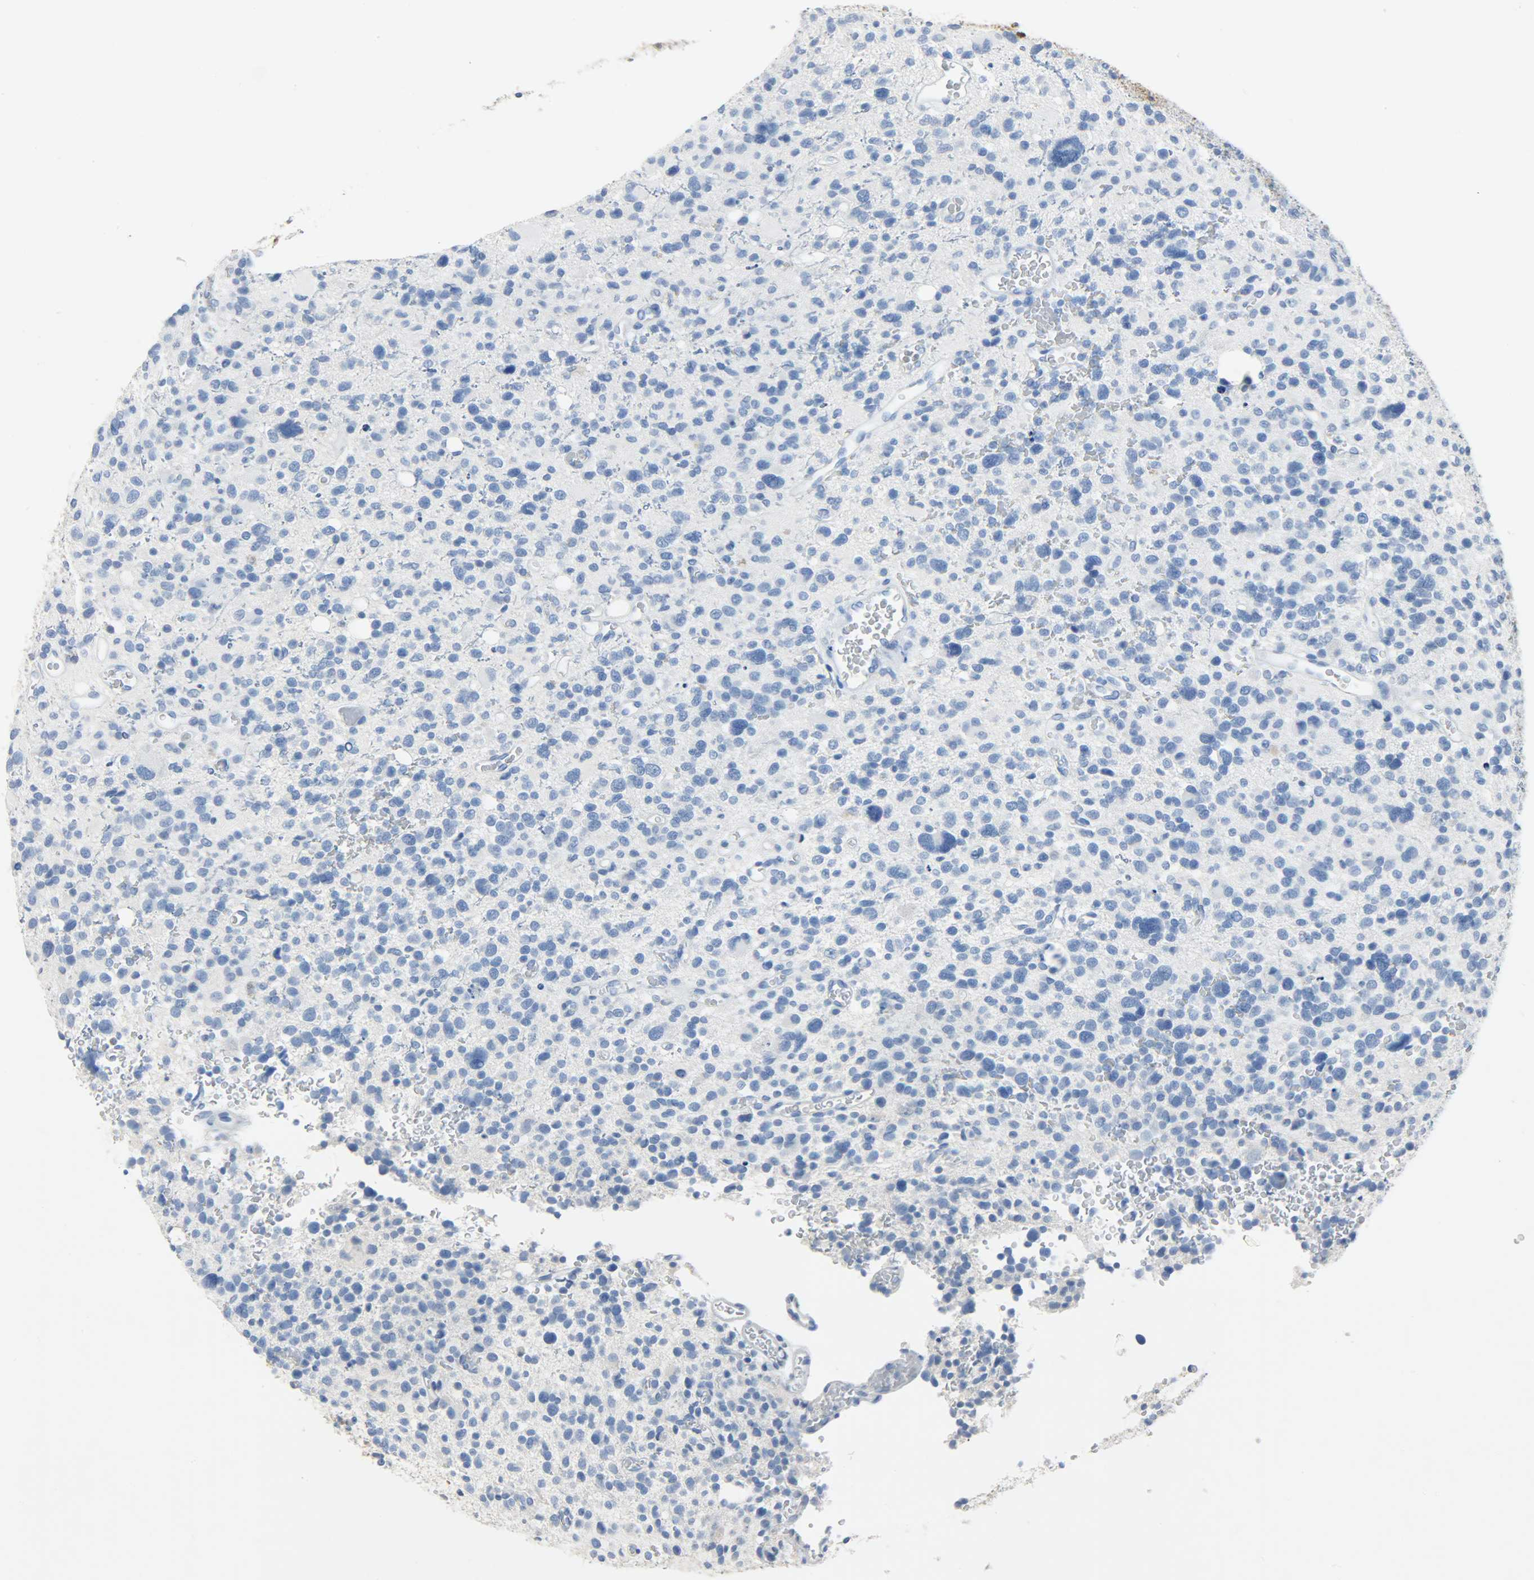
{"staining": {"intensity": "negative", "quantity": "none", "location": "none"}, "tissue": "glioma", "cell_type": "Tumor cells", "image_type": "cancer", "snomed": [{"axis": "morphology", "description": "Glioma, malignant, High grade"}, {"axis": "topography", "description": "Brain"}], "caption": "Immunohistochemistry (IHC) photomicrograph of neoplastic tissue: malignant high-grade glioma stained with DAB (3,3'-diaminobenzidine) exhibits no significant protein positivity in tumor cells. (DAB IHC with hematoxylin counter stain).", "gene": "CRP", "patient": {"sex": "male", "age": 48}}